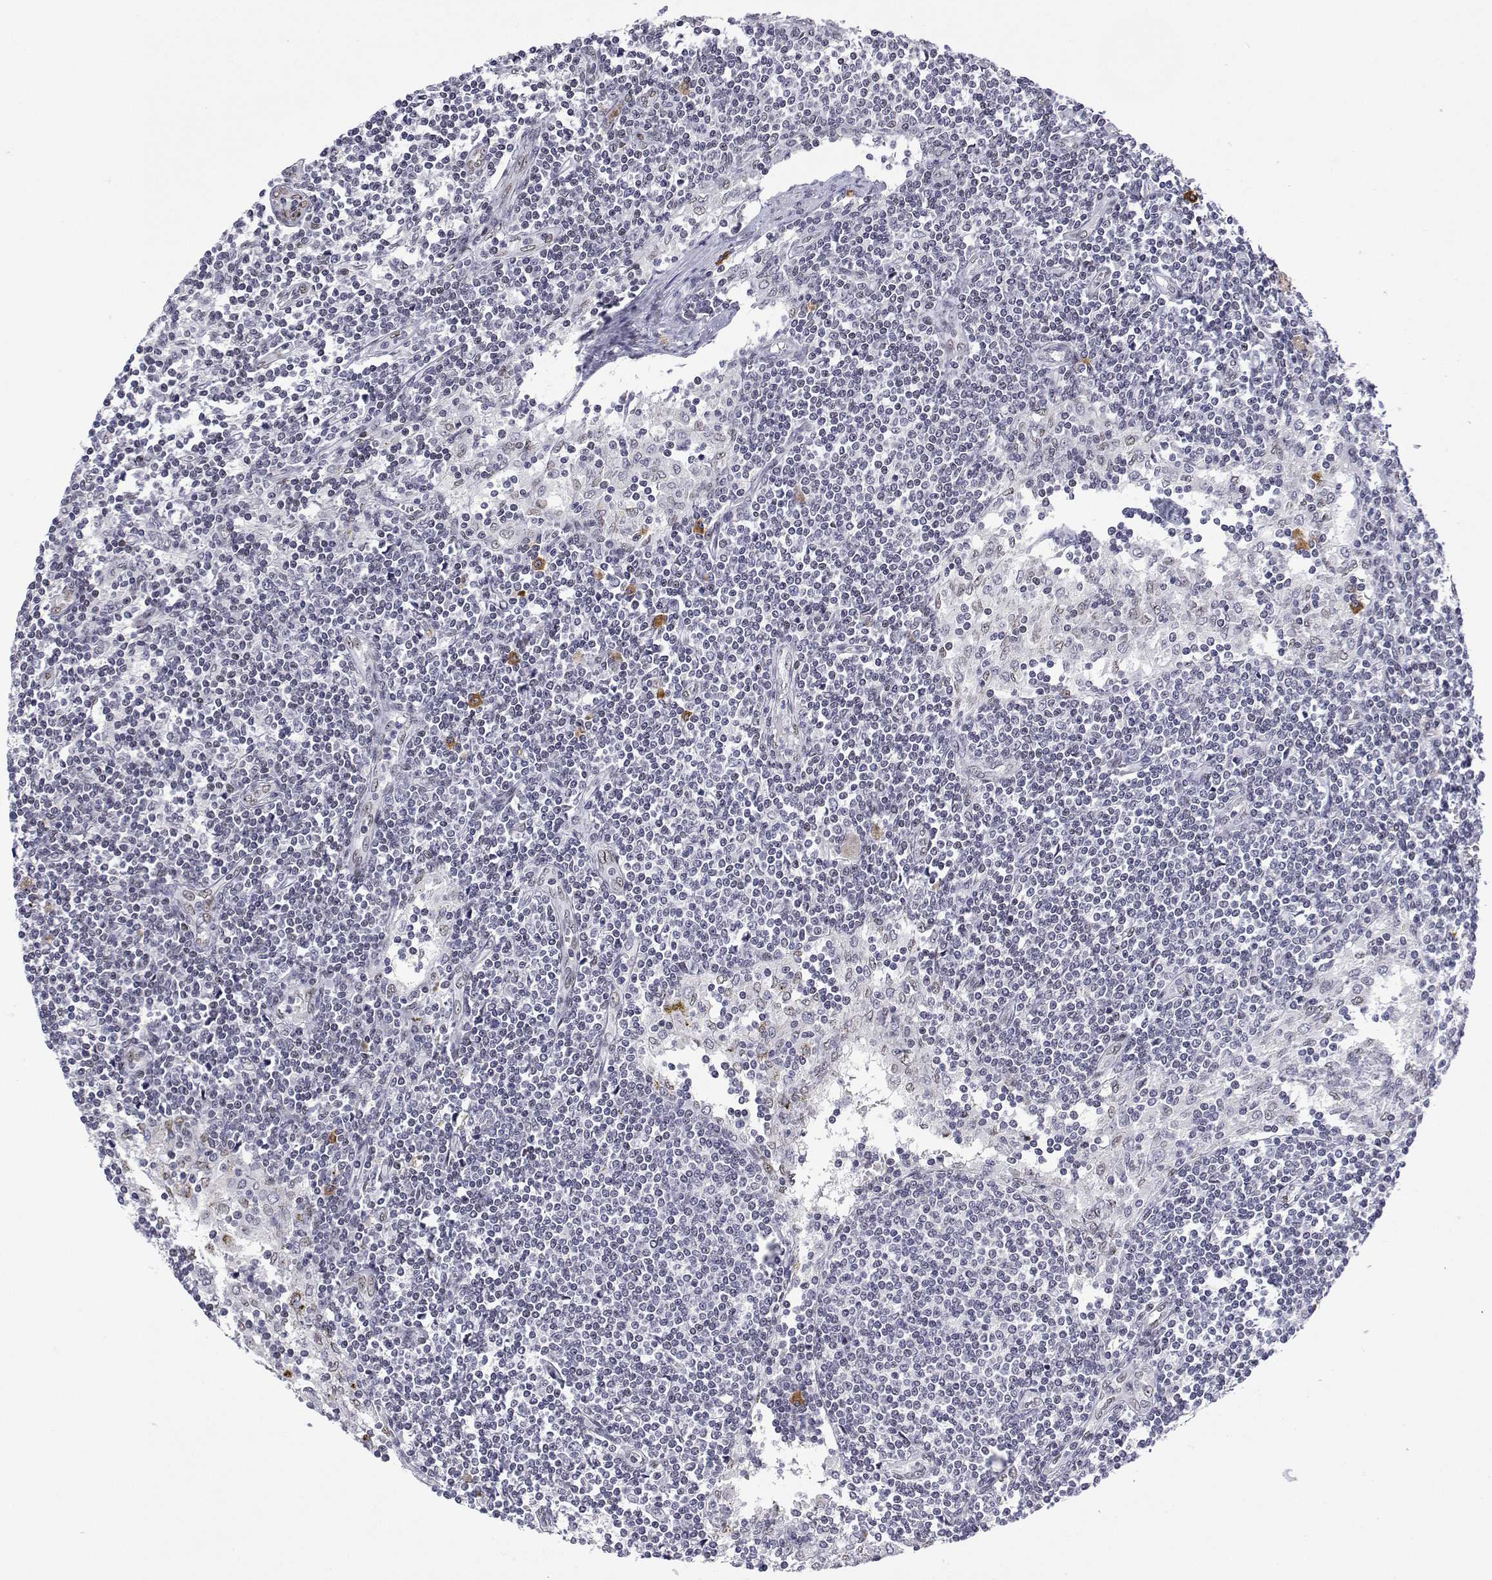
{"staining": {"intensity": "negative", "quantity": "none", "location": "none"}, "tissue": "lymph node", "cell_type": "Germinal center cells", "image_type": "normal", "snomed": [{"axis": "morphology", "description": "Normal tissue, NOS"}, {"axis": "topography", "description": "Lymph node"}], "caption": "IHC of normal lymph node displays no staining in germinal center cells. Brightfield microscopy of immunohistochemistry stained with DAB (brown) and hematoxylin (blue), captured at high magnification.", "gene": "XPC", "patient": {"sex": "female", "age": 69}}